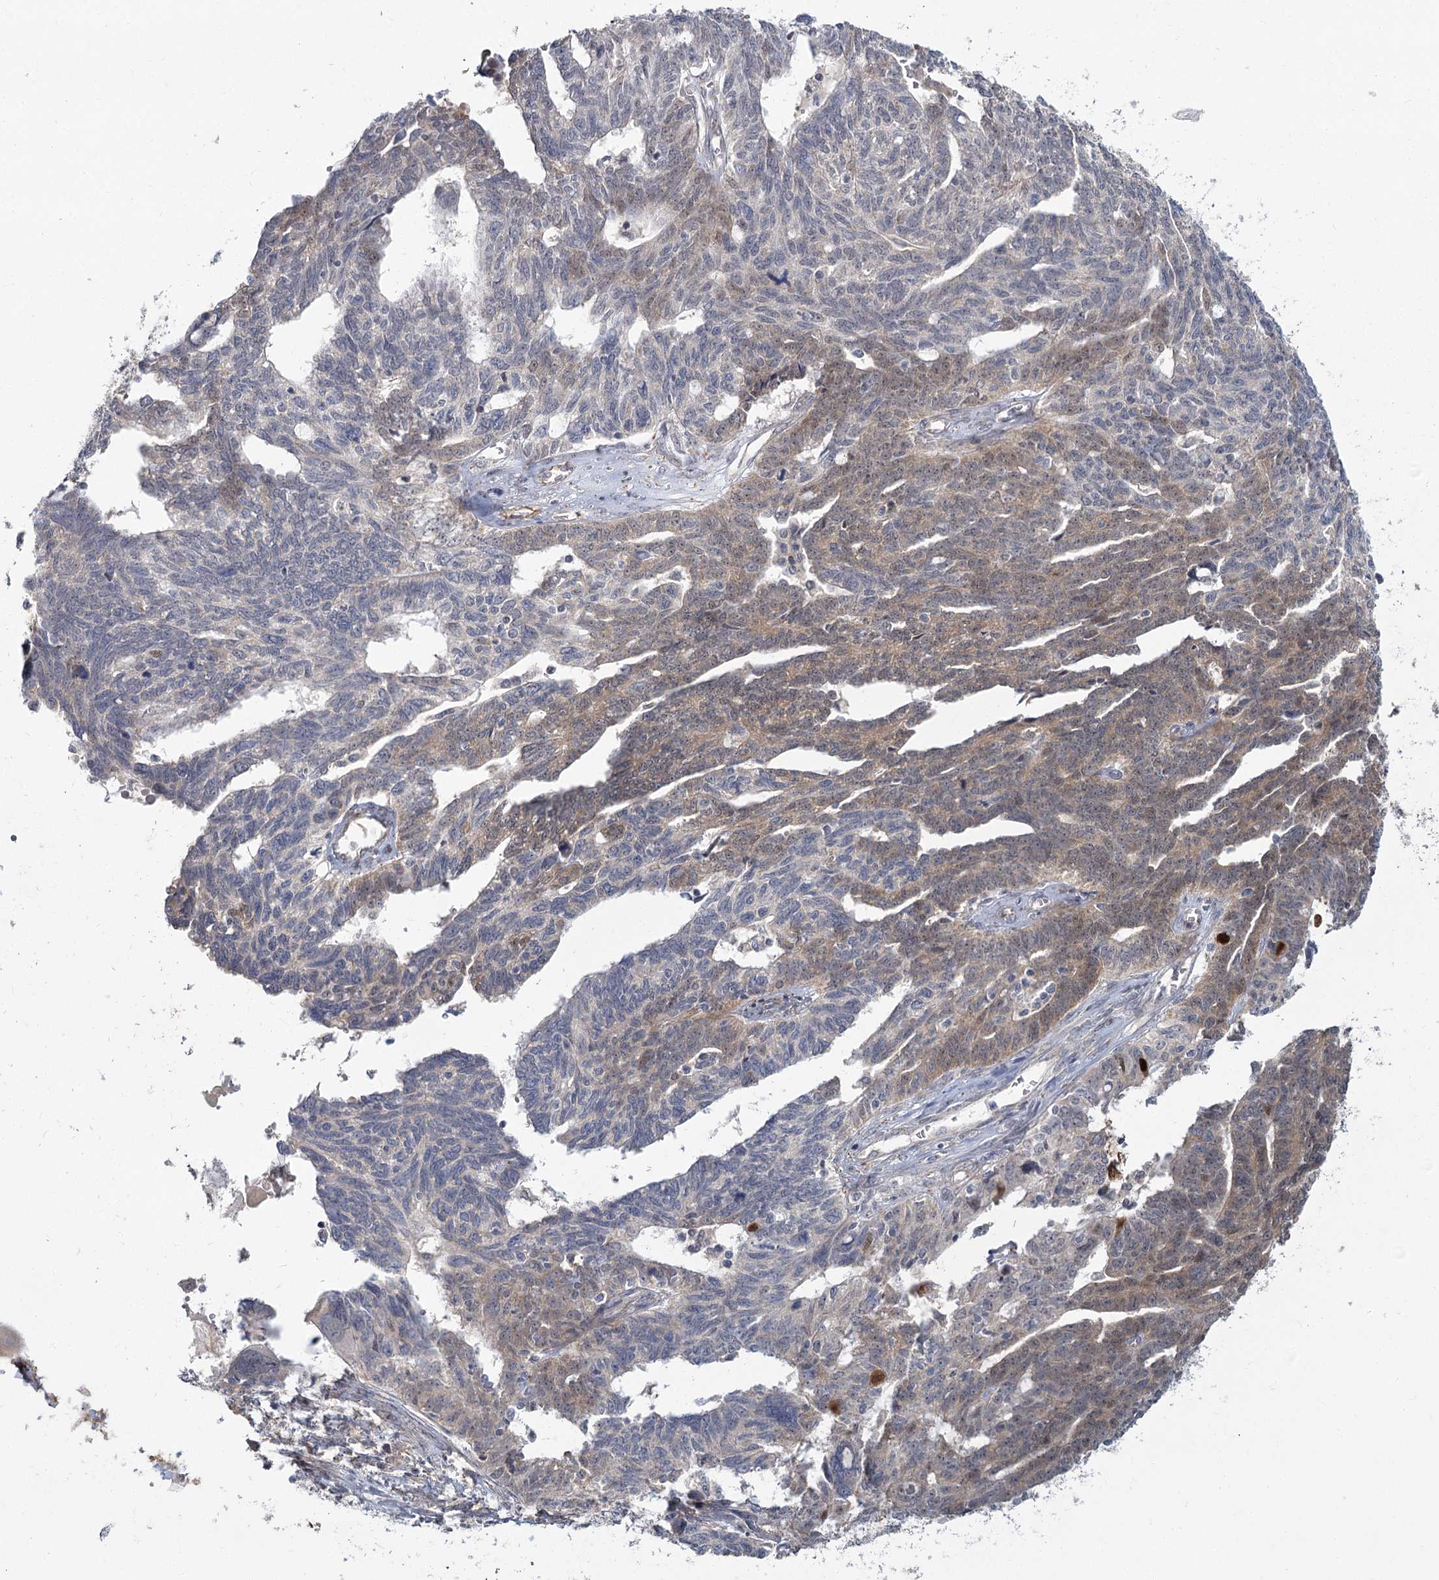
{"staining": {"intensity": "weak", "quantity": "25%-75%", "location": "cytoplasmic/membranous"}, "tissue": "ovarian cancer", "cell_type": "Tumor cells", "image_type": "cancer", "snomed": [{"axis": "morphology", "description": "Cystadenocarcinoma, serous, NOS"}, {"axis": "topography", "description": "Ovary"}], "caption": "The histopathology image displays staining of ovarian cancer (serous cystadenocarcinoma), revealing weak cytoplasmic/membranous protein positivity (brown color) within tumor cells.", "gene": "TBC1D9B", "patient": {"sex": "female", "age": 79}}